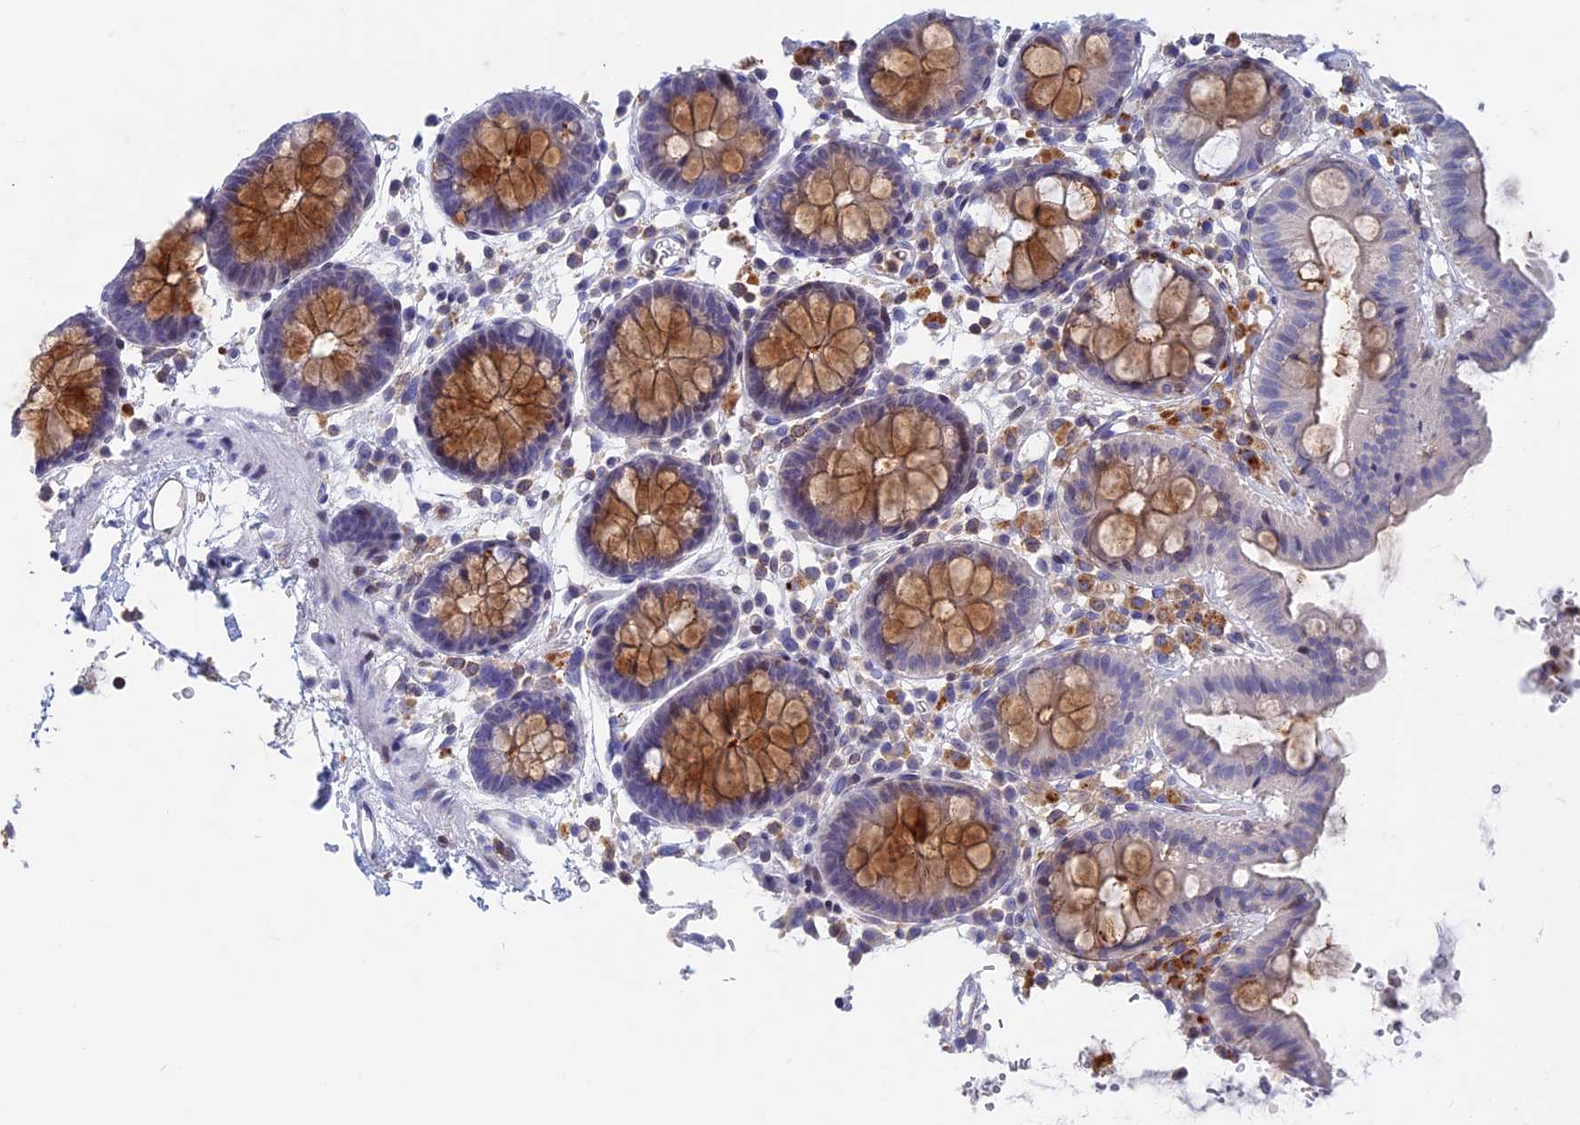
{"staining": {"intensity": "negative", "quantity": "none", "location": "none"}, "tissue": "colon", "cell_type": "Endothelial cells", "image_type": "normal", "snomed": [{"axis": "morphology", "description": "Normal tissue, NOS"}, {"axis": "topography", "description": "Colon"}], "caption": "This is a micrograph of immunohistochemistry (IHC) staining of unremarkable colon, which shows no expression in endothelial cells.", "gene": "ACP7", "patient": {"sex": "male", "age": 75}}